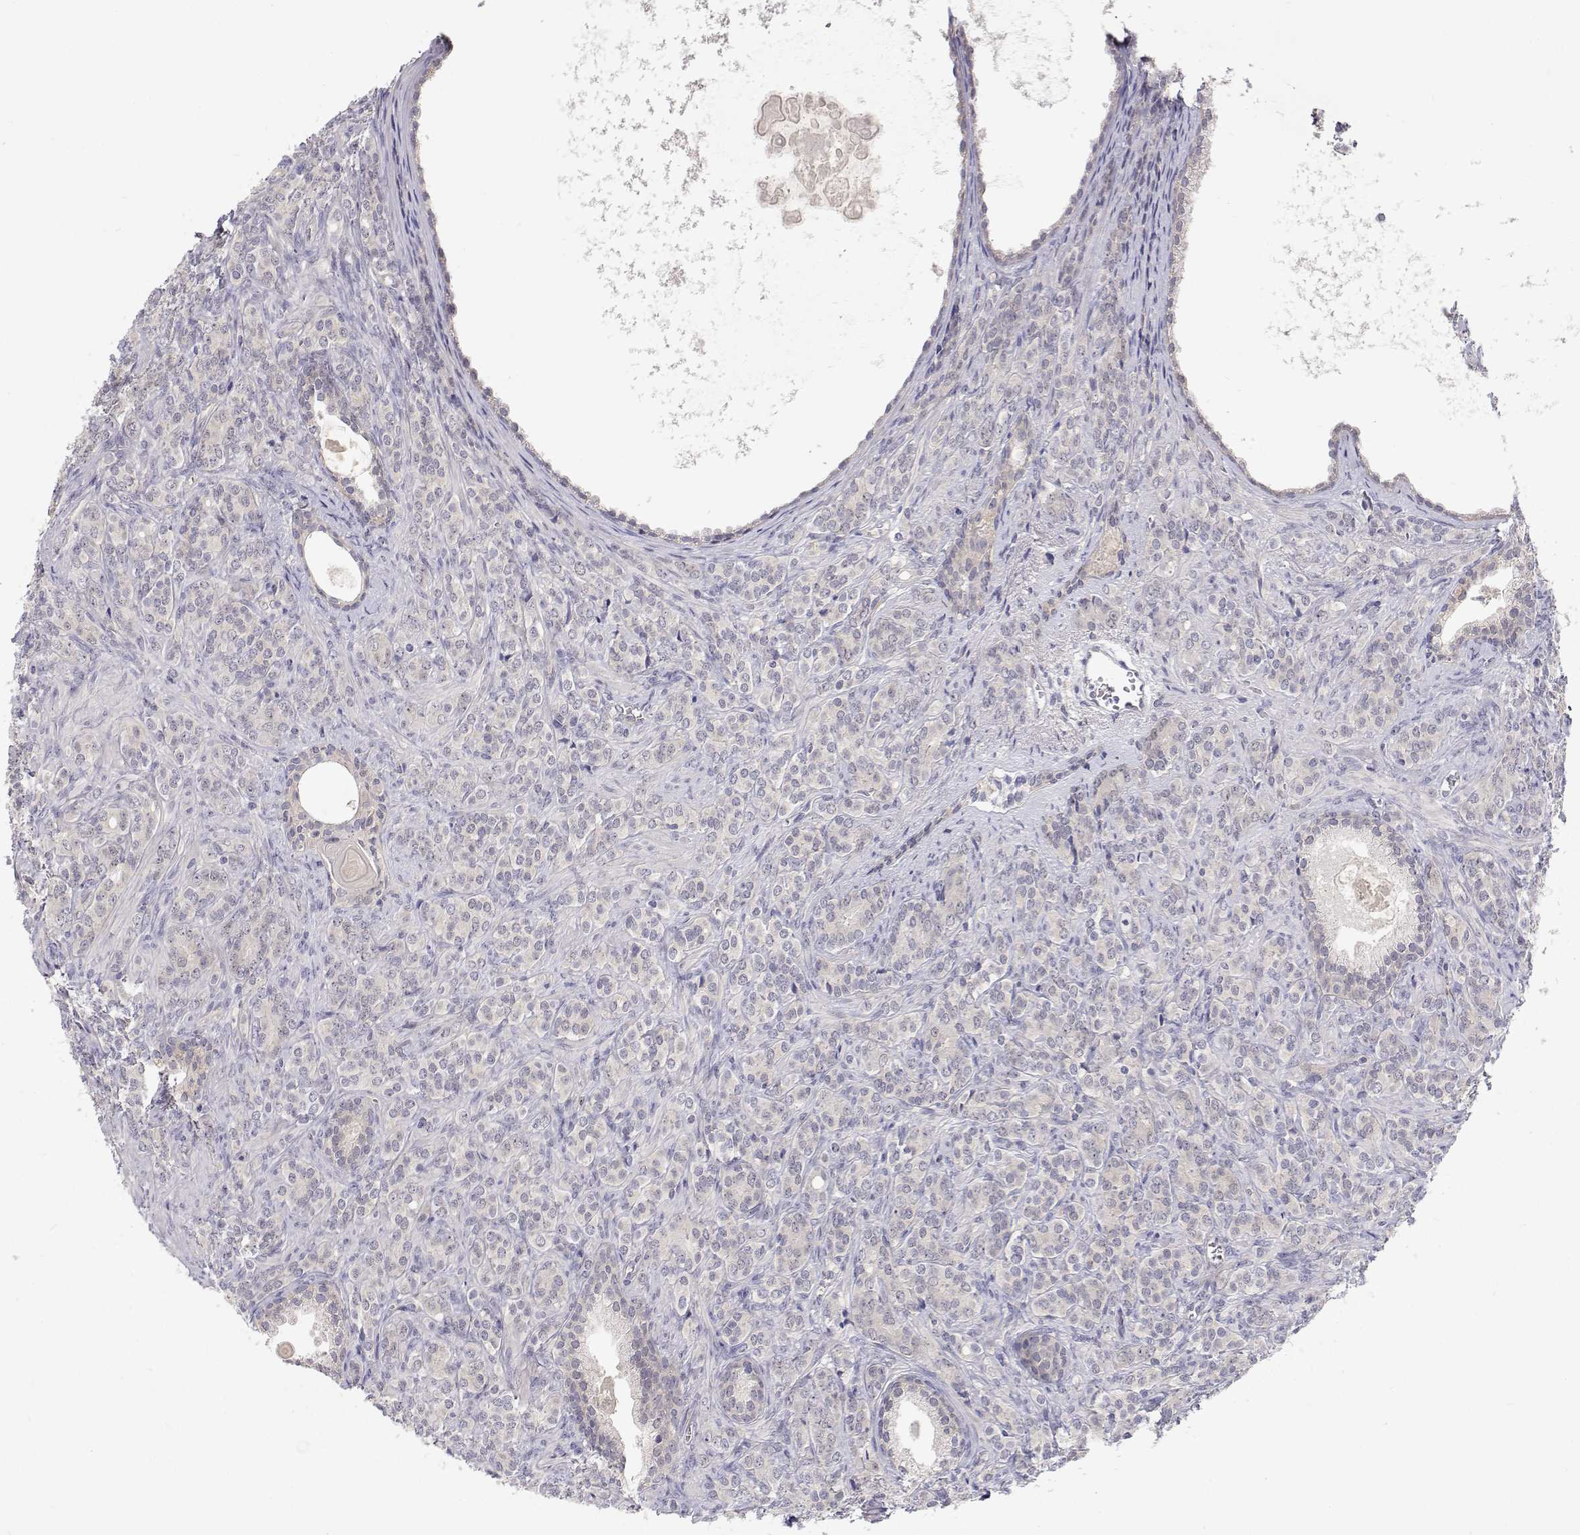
{"staining": {"intensity": "negative", "quantity": "none", "location": "none"}, "tissue": "prostate cancer", "cell_type": "Tumor cells", "image_type": "cancer", "snomed": [{"axis": "morphology", "description": "Adenocarcinoma, High grade"}, {"axis": "topography", "description": "Prostate"}], "caption": "High magnification brightfield microscopy of prostate high-grade adenocarcinoma stained with DAB (brown) and counterstained with hematoxylin (blue): tumor cells show no significant positivity.", "gene": "MYPN", "patient": {"sex": "male", "age": 84}}